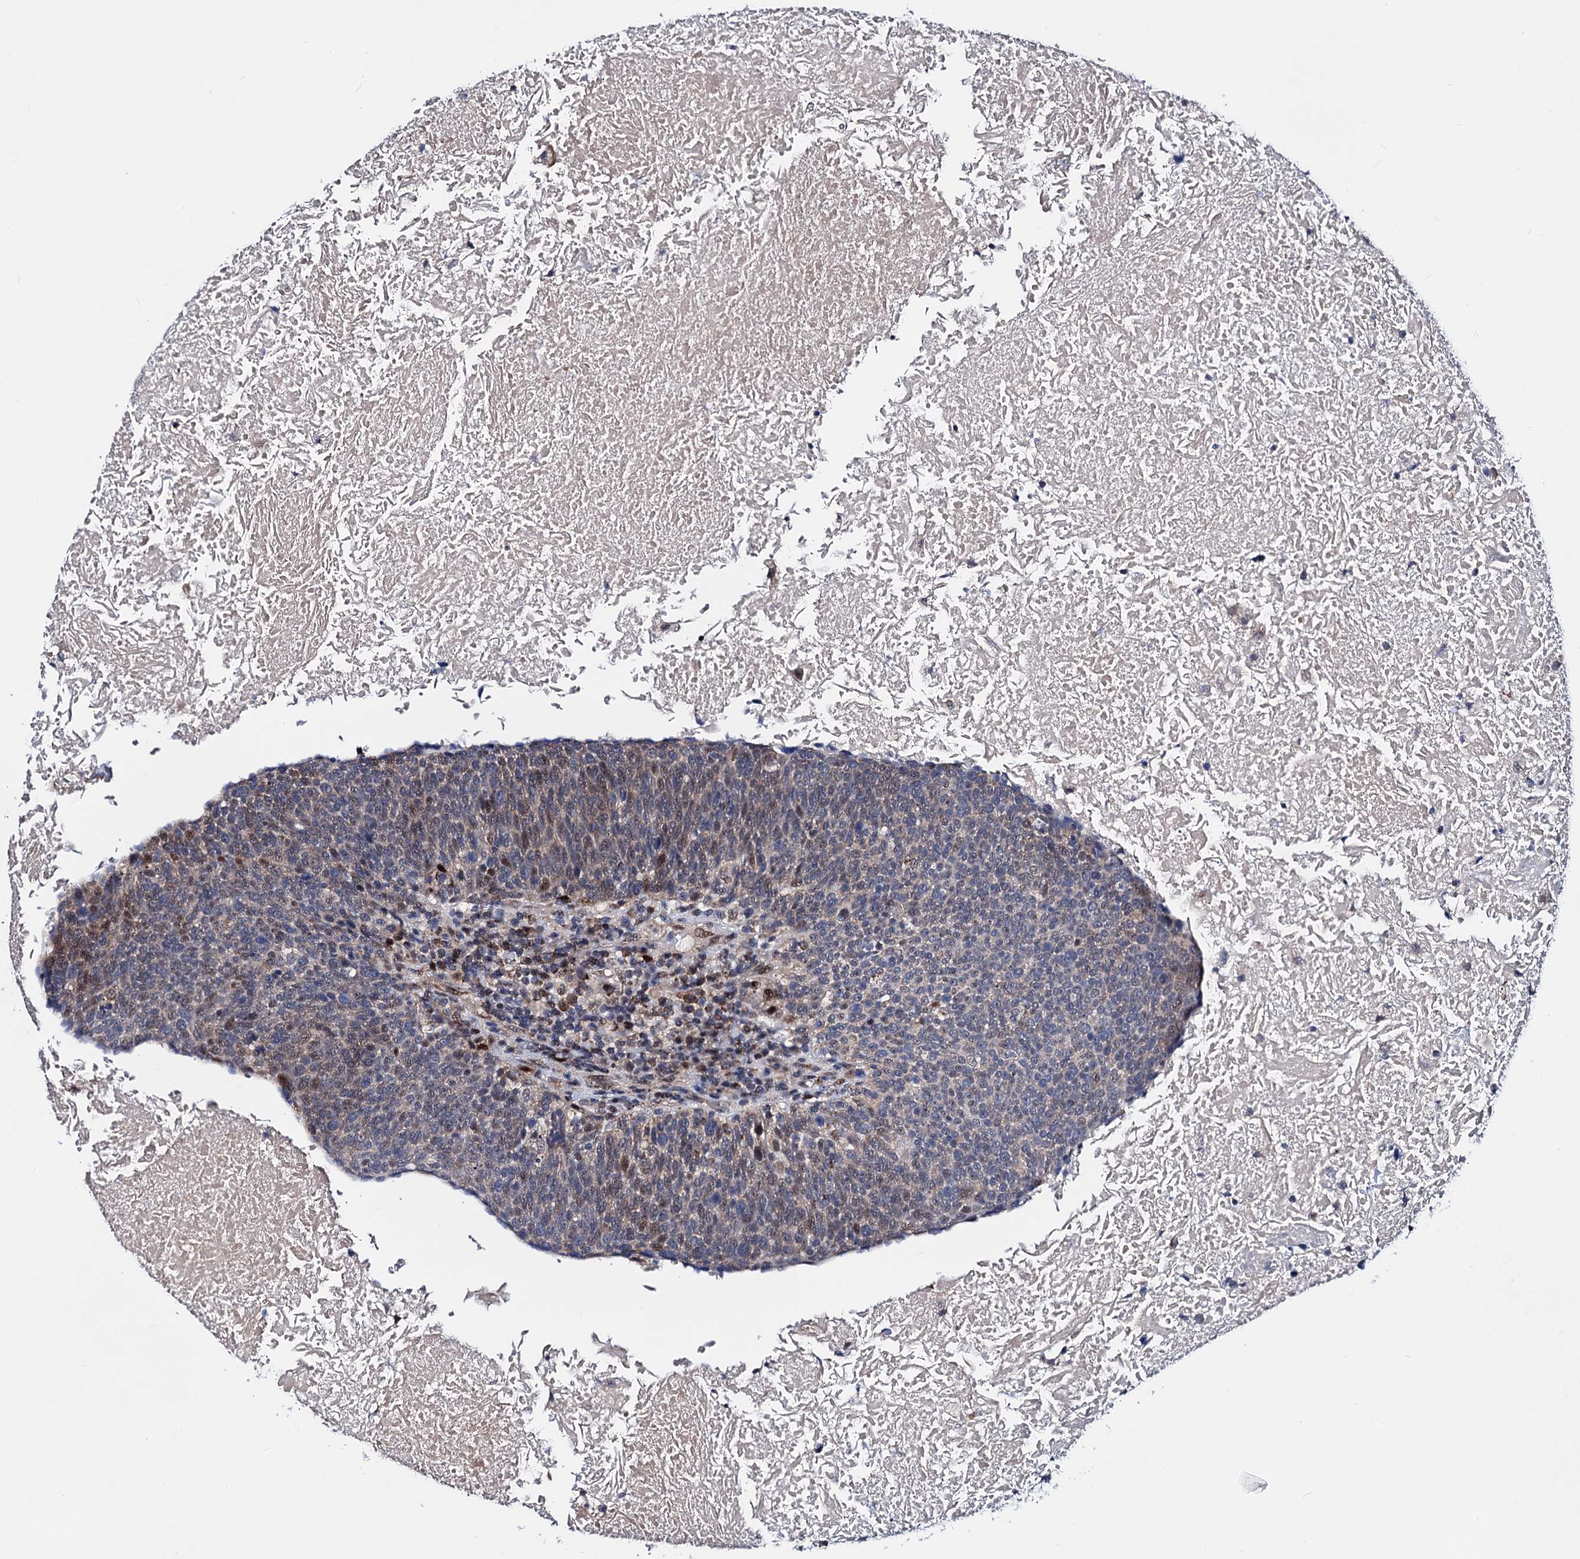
{"staining": {"intensity": "weak", "quantity": "25%-75%", "location": "nuclear"}, "tissue": "head and neck cancer", "cell_type": "Tumor cells", "image_type": "cancer", "snomed": [{"axis": "morphology", "description": "Squamous cell carcinoma, NOS"}, {"axis": "morphology", "description": "Squamous cell carcinoma, metastatic, NOS"}, {"axis": "topography", "description": "Lymph node"}, {"axis": "topography", "description": "Head-Neck"}], "caption": "DAB immunohistochemical staining of head and neck cancer (metastatic squamous cell carcinoma) shows weak nuclear protein expression in approximately 25%-75% of tumor cells.", "gene": "COA4", "patient": {"sex": "male", "age": 62}}